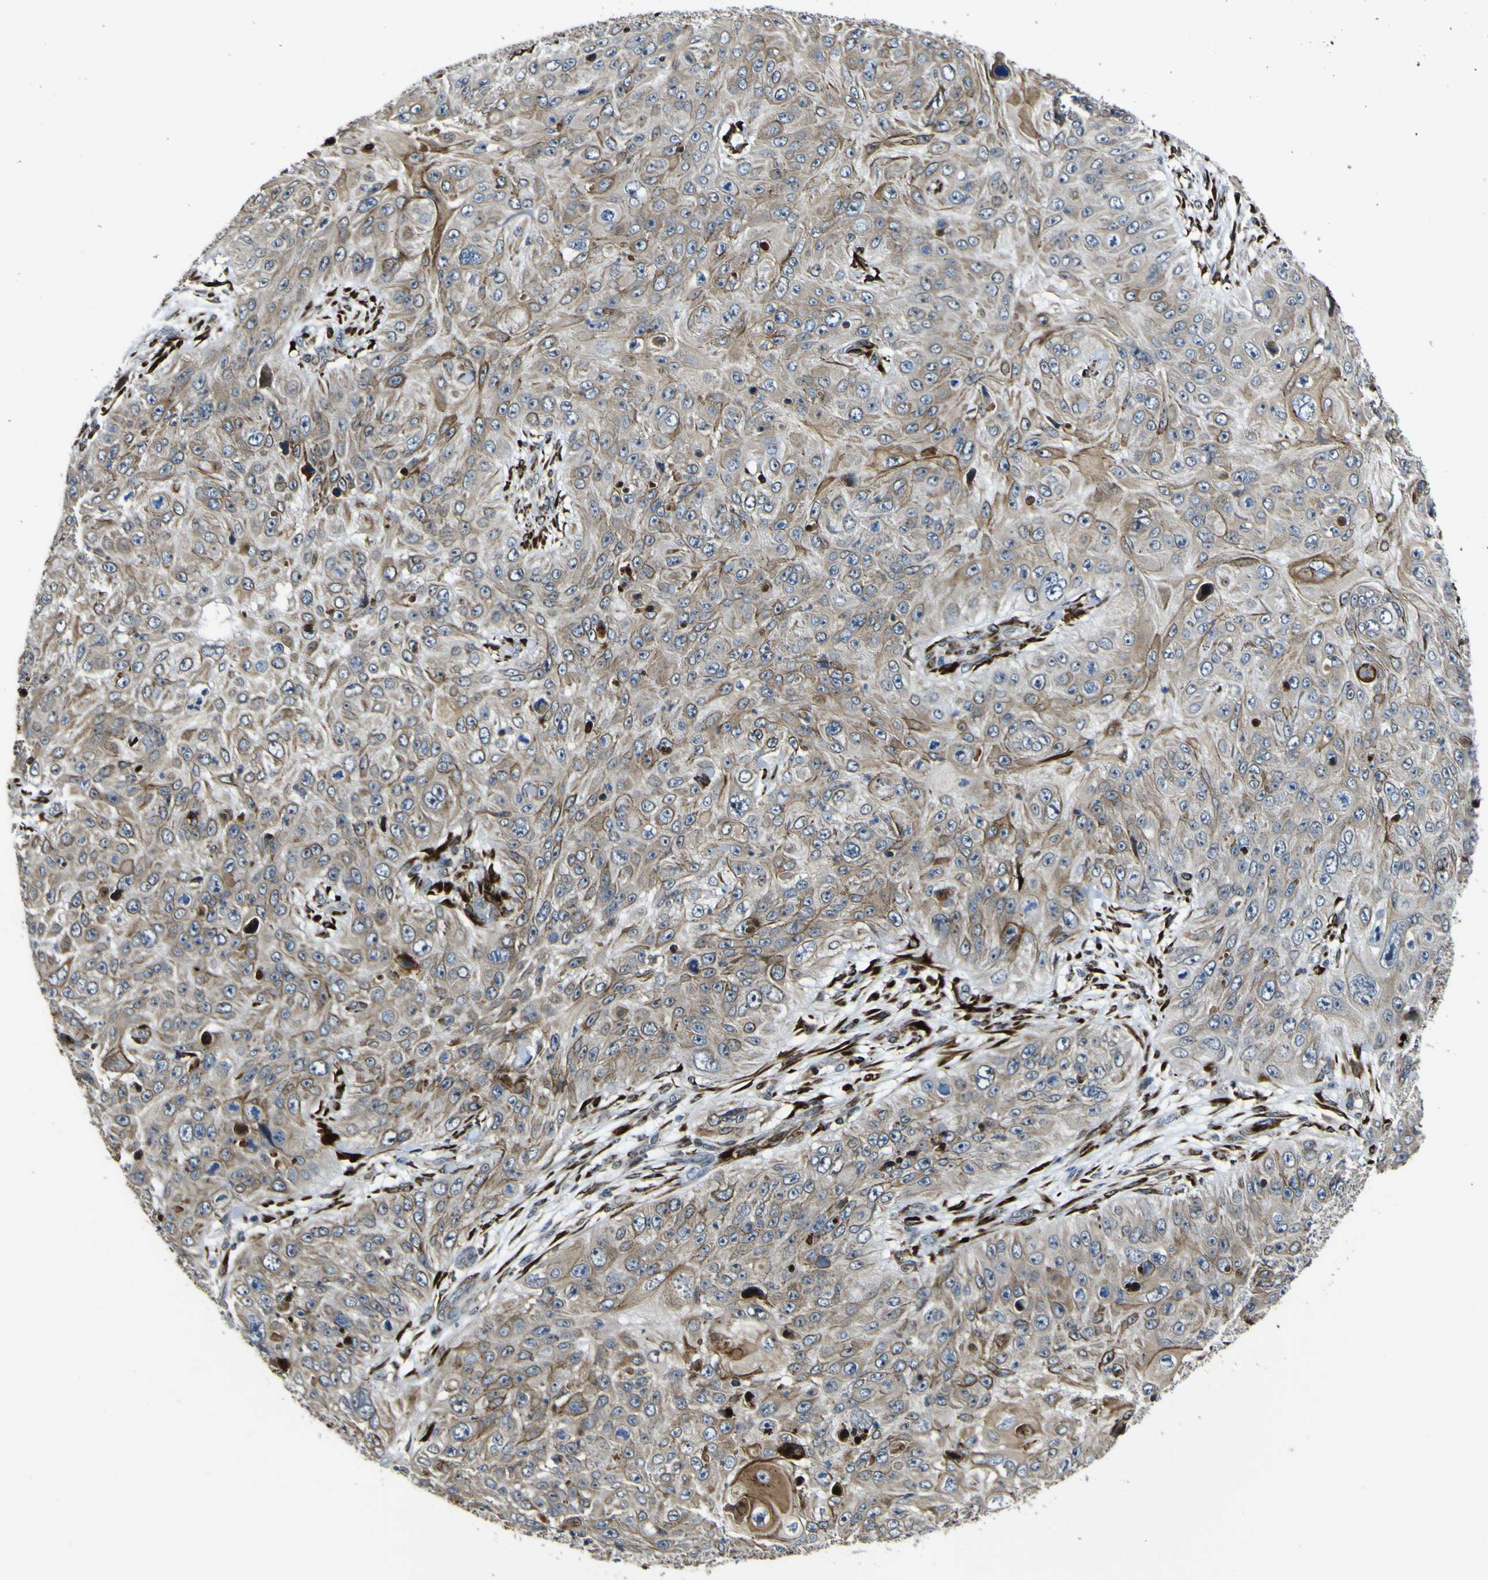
{"staining": {"intensity": "weak", "quantity": ">75%", "location": "cytoplasmic/membranous"}, "tissue": "skin cancer", "cell_type": "Tumor cells", "image_type": "cancer", "snomed": [{"axis": "morphology", "description": "Squamous cell carcinoma, NOS"}, {"axis": "topography", "description": "Skin"}], "caption": "A micrograph of human squamous cell carcinoma (skin) stained for a protein reveals weak cytoplasmic/membranous brown staining in tumor cells.", "gene": "LBHD1", "patient": {"sex": "female", "age": 80}}